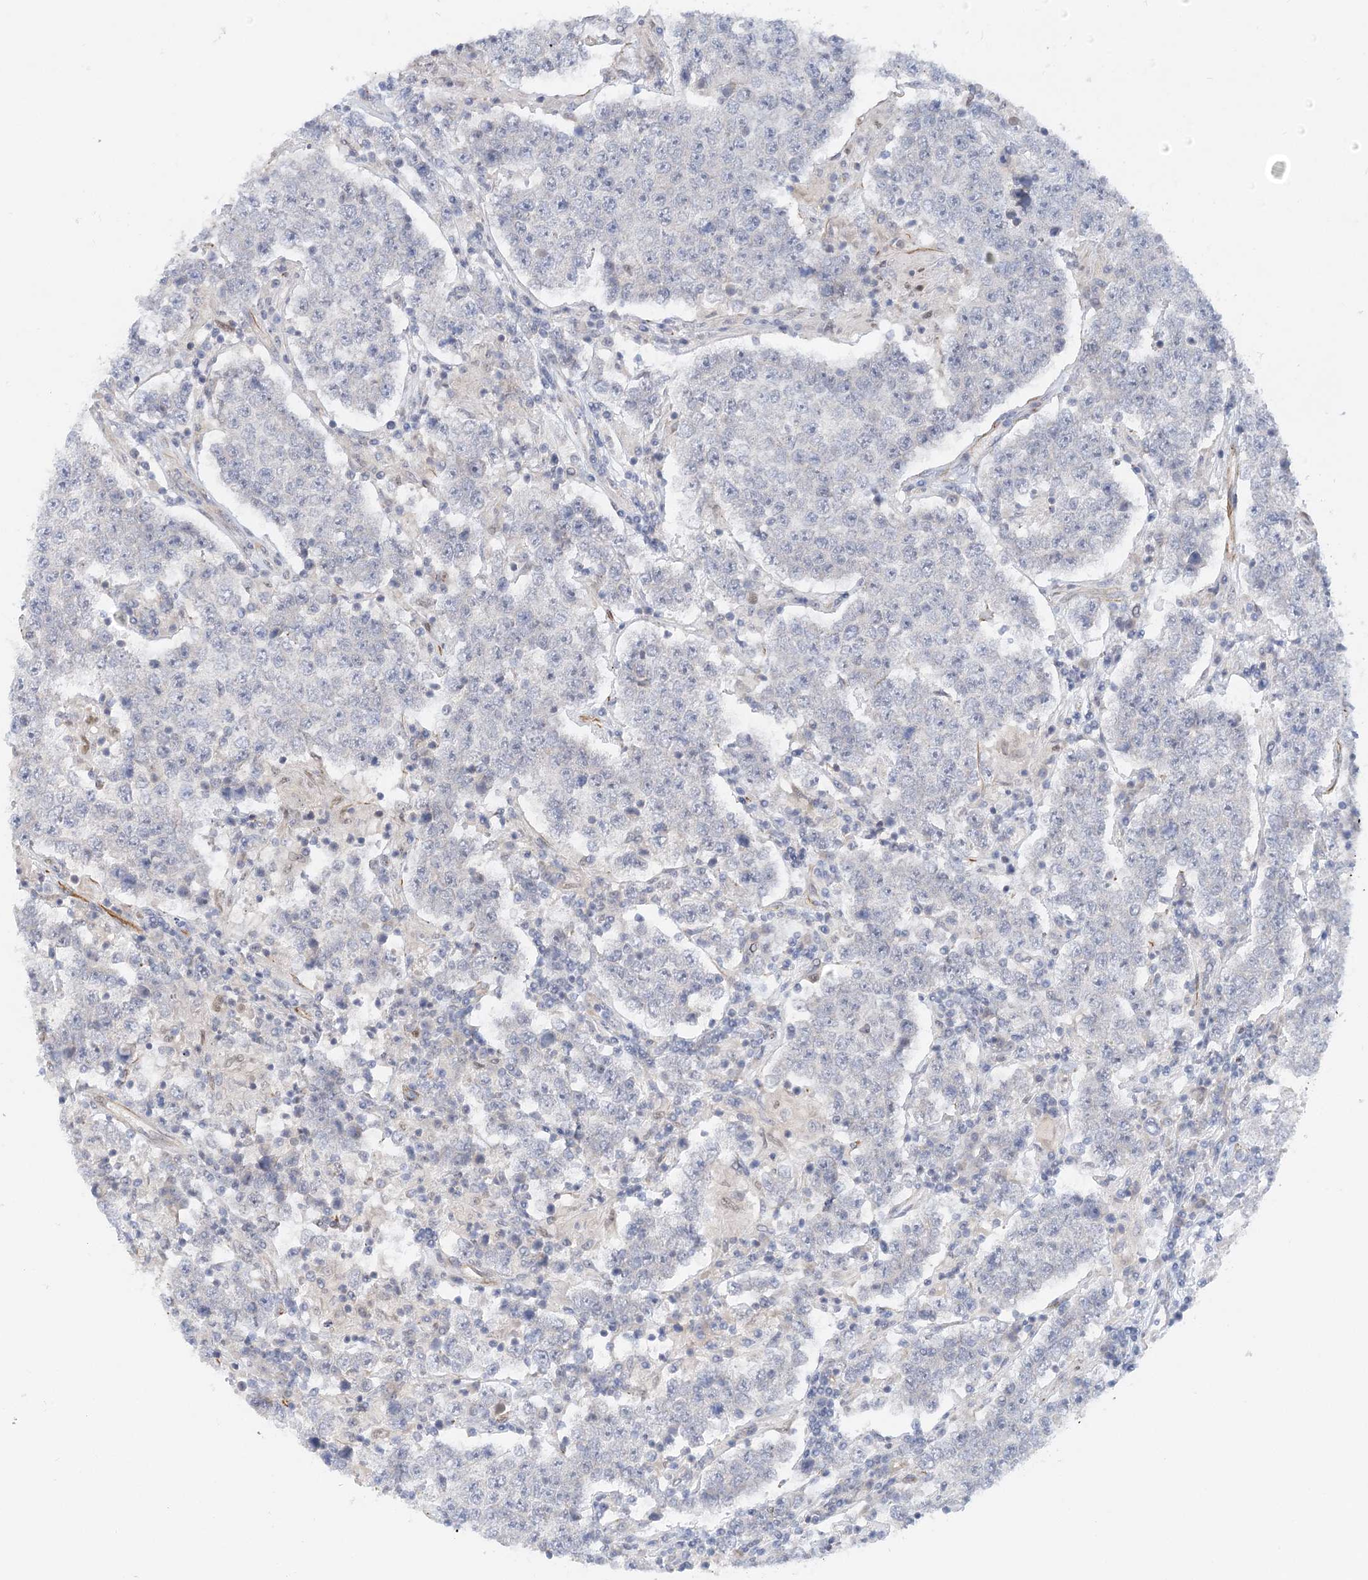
{"staining": {"intensity": "negative", "quantity": "none", "location": "none"}, "tissue": "testis cancer", "cell_type": "Tumor cells", "image_type": "cancer", "snomed": [{"axis": "morphology", "description": "Normal tissue, NOS"}, {"axis": "morphology", "description": "Urothelial carcinoma, High grade"}, {"axis": "morphology", "description": "Seminoma, NOS"}, {"axis": "morphology", "description": "Carcinoma, Embryonal, NOS"}, {"axis": "topography", "description": "Urinary bladder"}, {"axis": "topography", "description": "Testis"}], "caption": "A micrograph of testis cancer (seminoma) stained for a protein exhibits no brown staining in tumor cells.", "gene": "NELL2", "patient": {"sex": "male", "age": 41}}